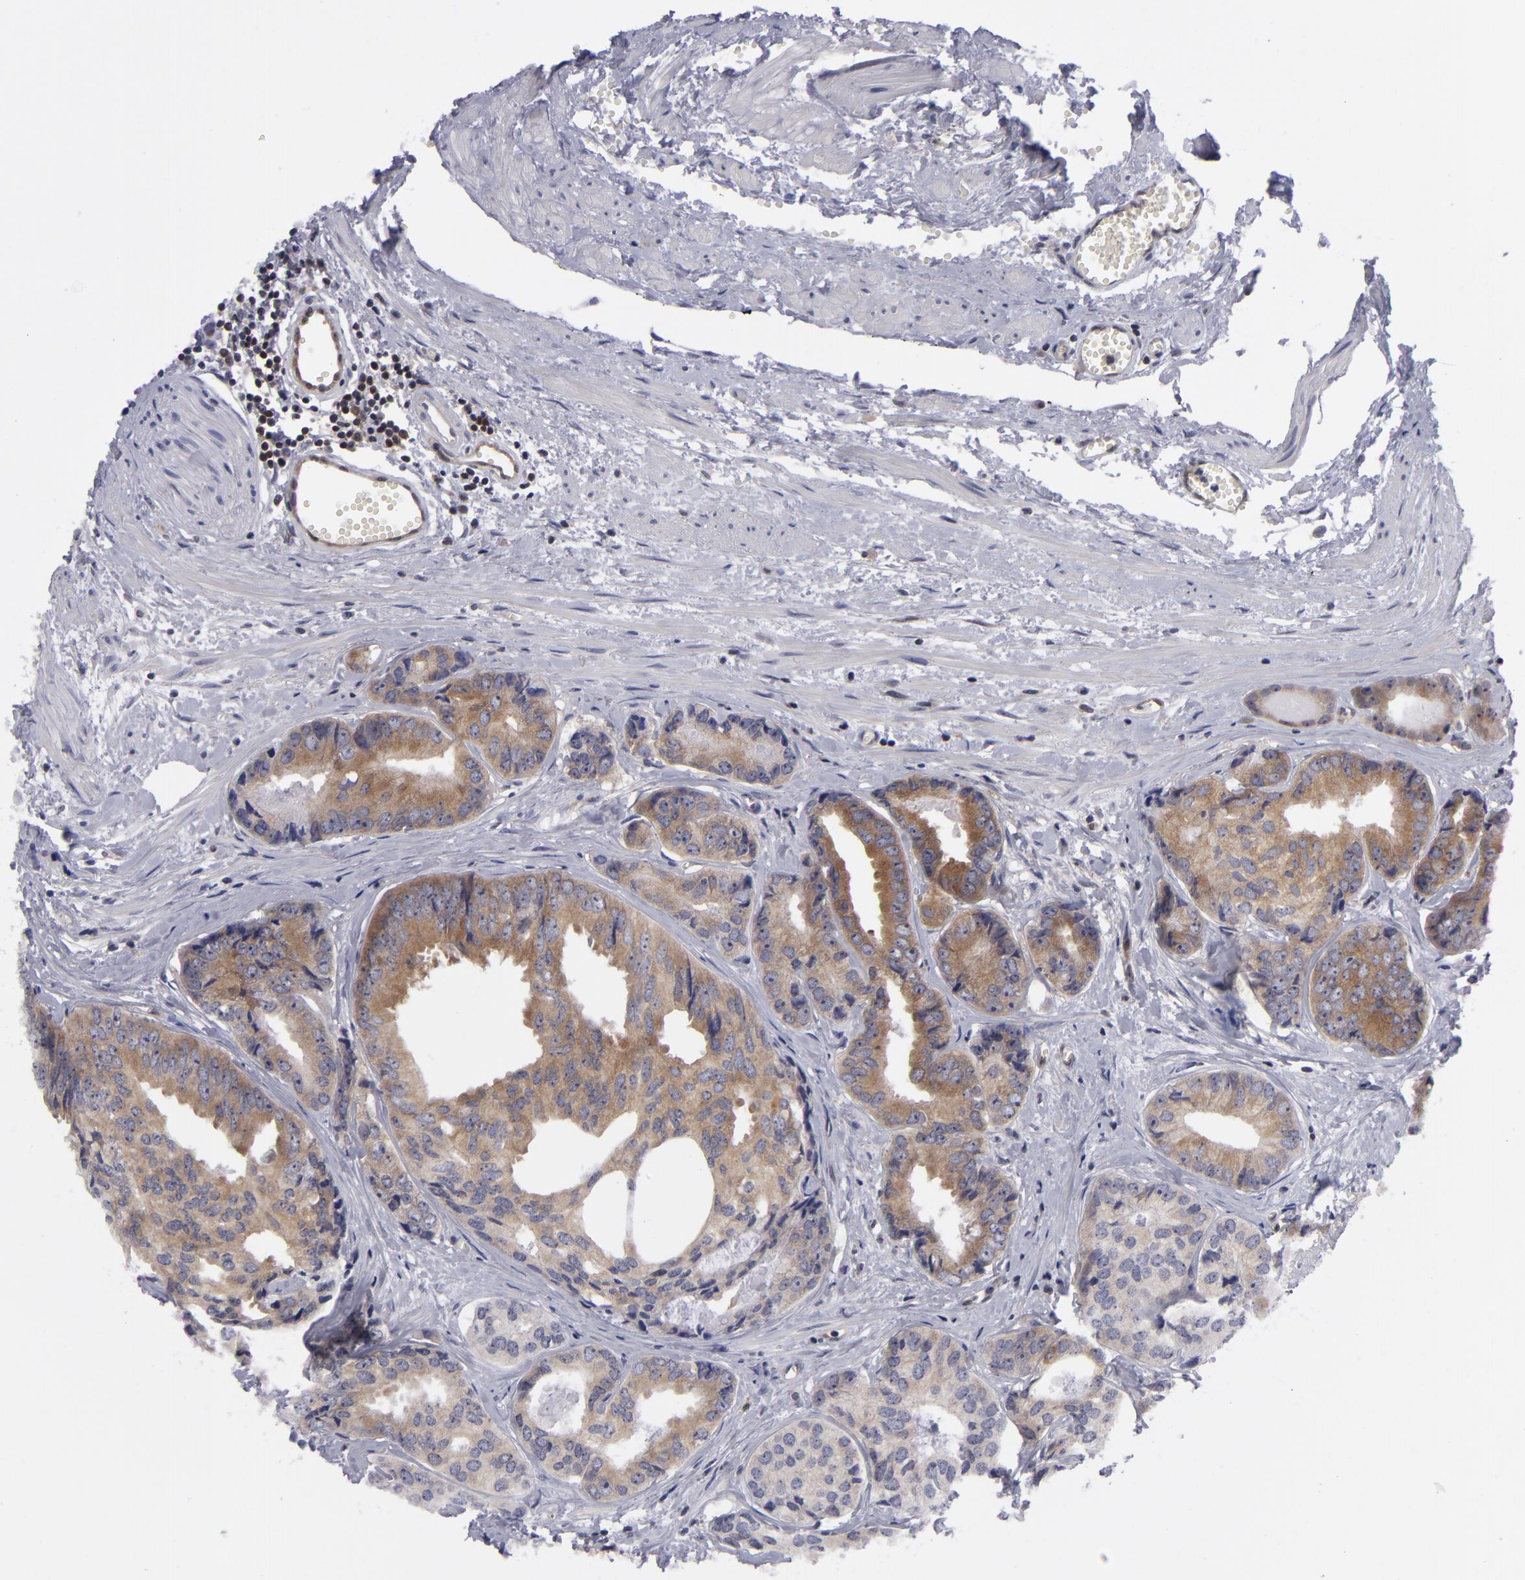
{"staining": {"intensity": "moderate", "quantity": ">75%", "location": "cytoplasmic/membranous"}, "tissue": "prostate cancer", "cell_type": "Tumor cells", "image_type": "cancer", "snomed": [{"axis": "morphology", "description": "Adenocarcinoma, High grade"}, {"axis": "topography", "description": "Prostate"}], "caption": "About >75% of tumor cells in human adenocarcinoma (high-grade) (prostate) show moderate cytoplasmic/membranous protein positivity as visualized by brown immunohistochemical staining.", "gene": "BCL10", "patient": {"sex": "male", "age": 56}}